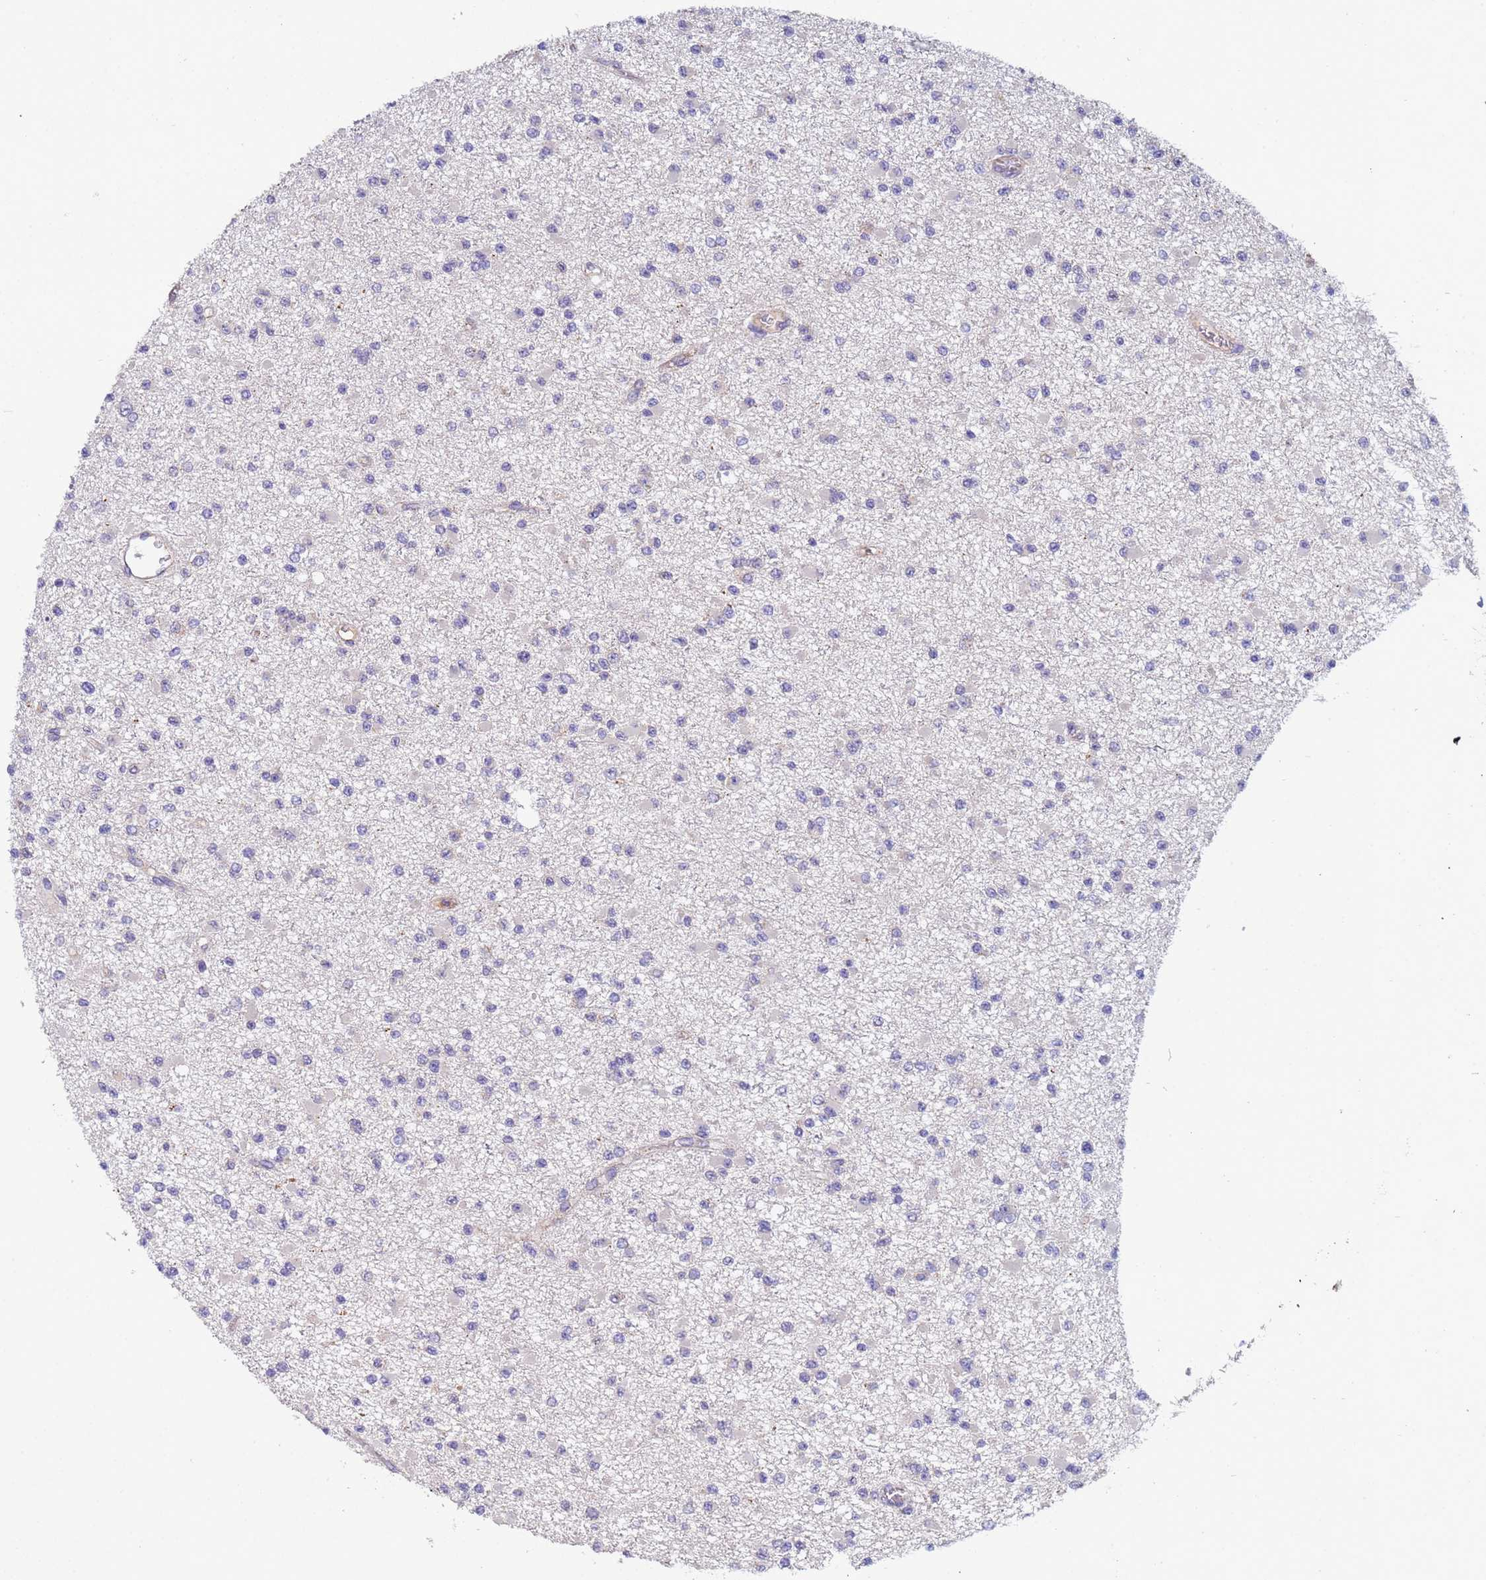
{"staining": {"intensity": "negative", "quantity": "none", "location": "none"}, "tissue": "glioma", "cell_type": "Tumor cells", "image_type": "cancer", "snomed": [{"axis": "morphology", "description": "Glioma, malignant, Low grade"}, {"axis": "topography", "description": "Brain"}], "caption": "Tumor cells show no significant staining in low-grade glioma (malignant).", "gene": "ZNF248", "patient": {"sex": "female", "age": 22}}